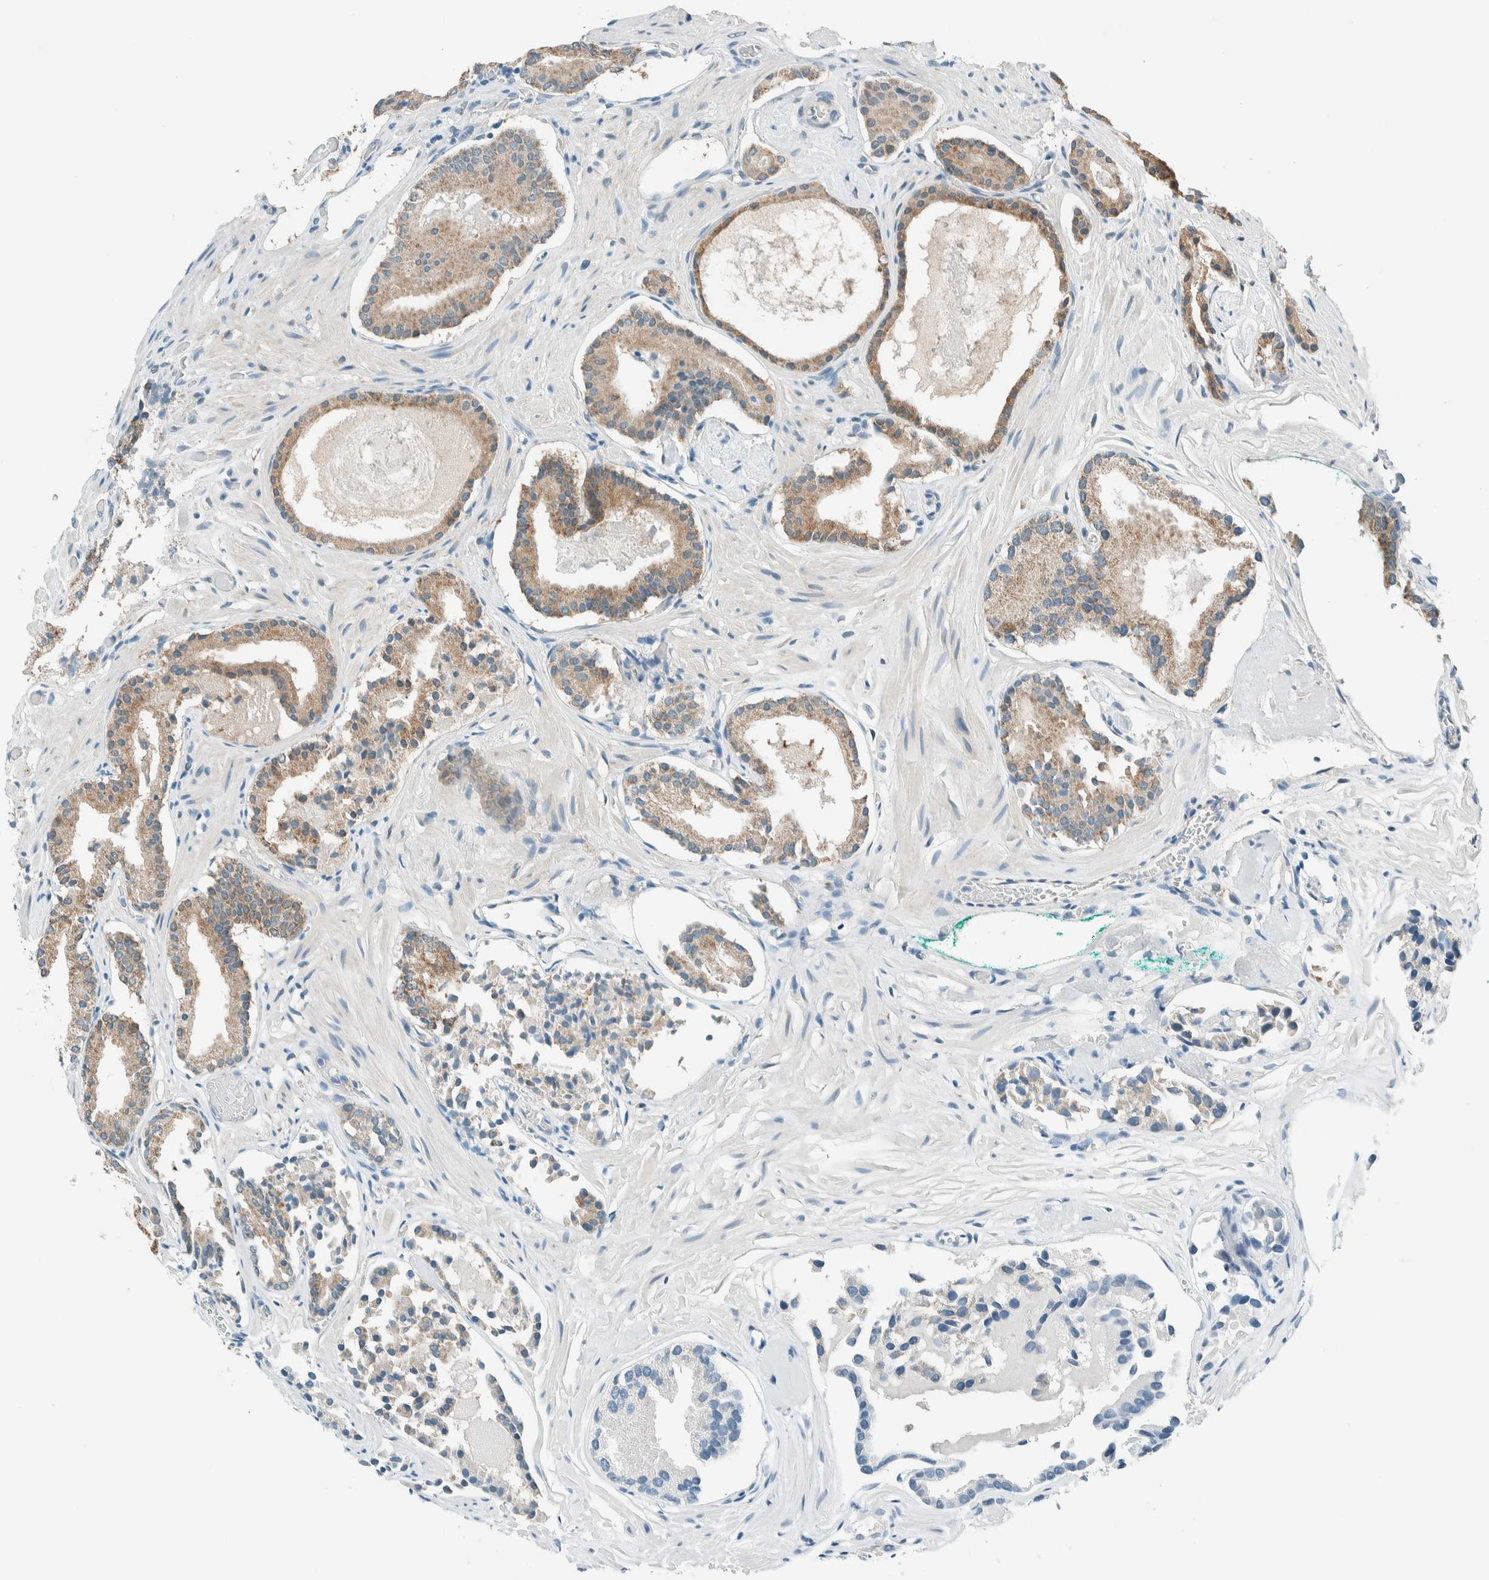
{"staining": {"intensity": "weak", "quantity": ">75%", "location": "cytoplasmic/membranous"}, "tissue": "prostate cancer", "cell_type": "Tumor cells", "image_type": "cancer", "snomed": [{"axis": "morphology", "description": "Adenocarcinoma, Low grade"}, {"axis": "topography", "description": "Prostate"}], "caption": "Immunohistochemical staining of human prostate cancer displays weak cytoplasmic/membranous protein staining in about >75% of tumor cells.", "gene": "ALDH7A1", "patient": {"sex": "male", "age": 51}}